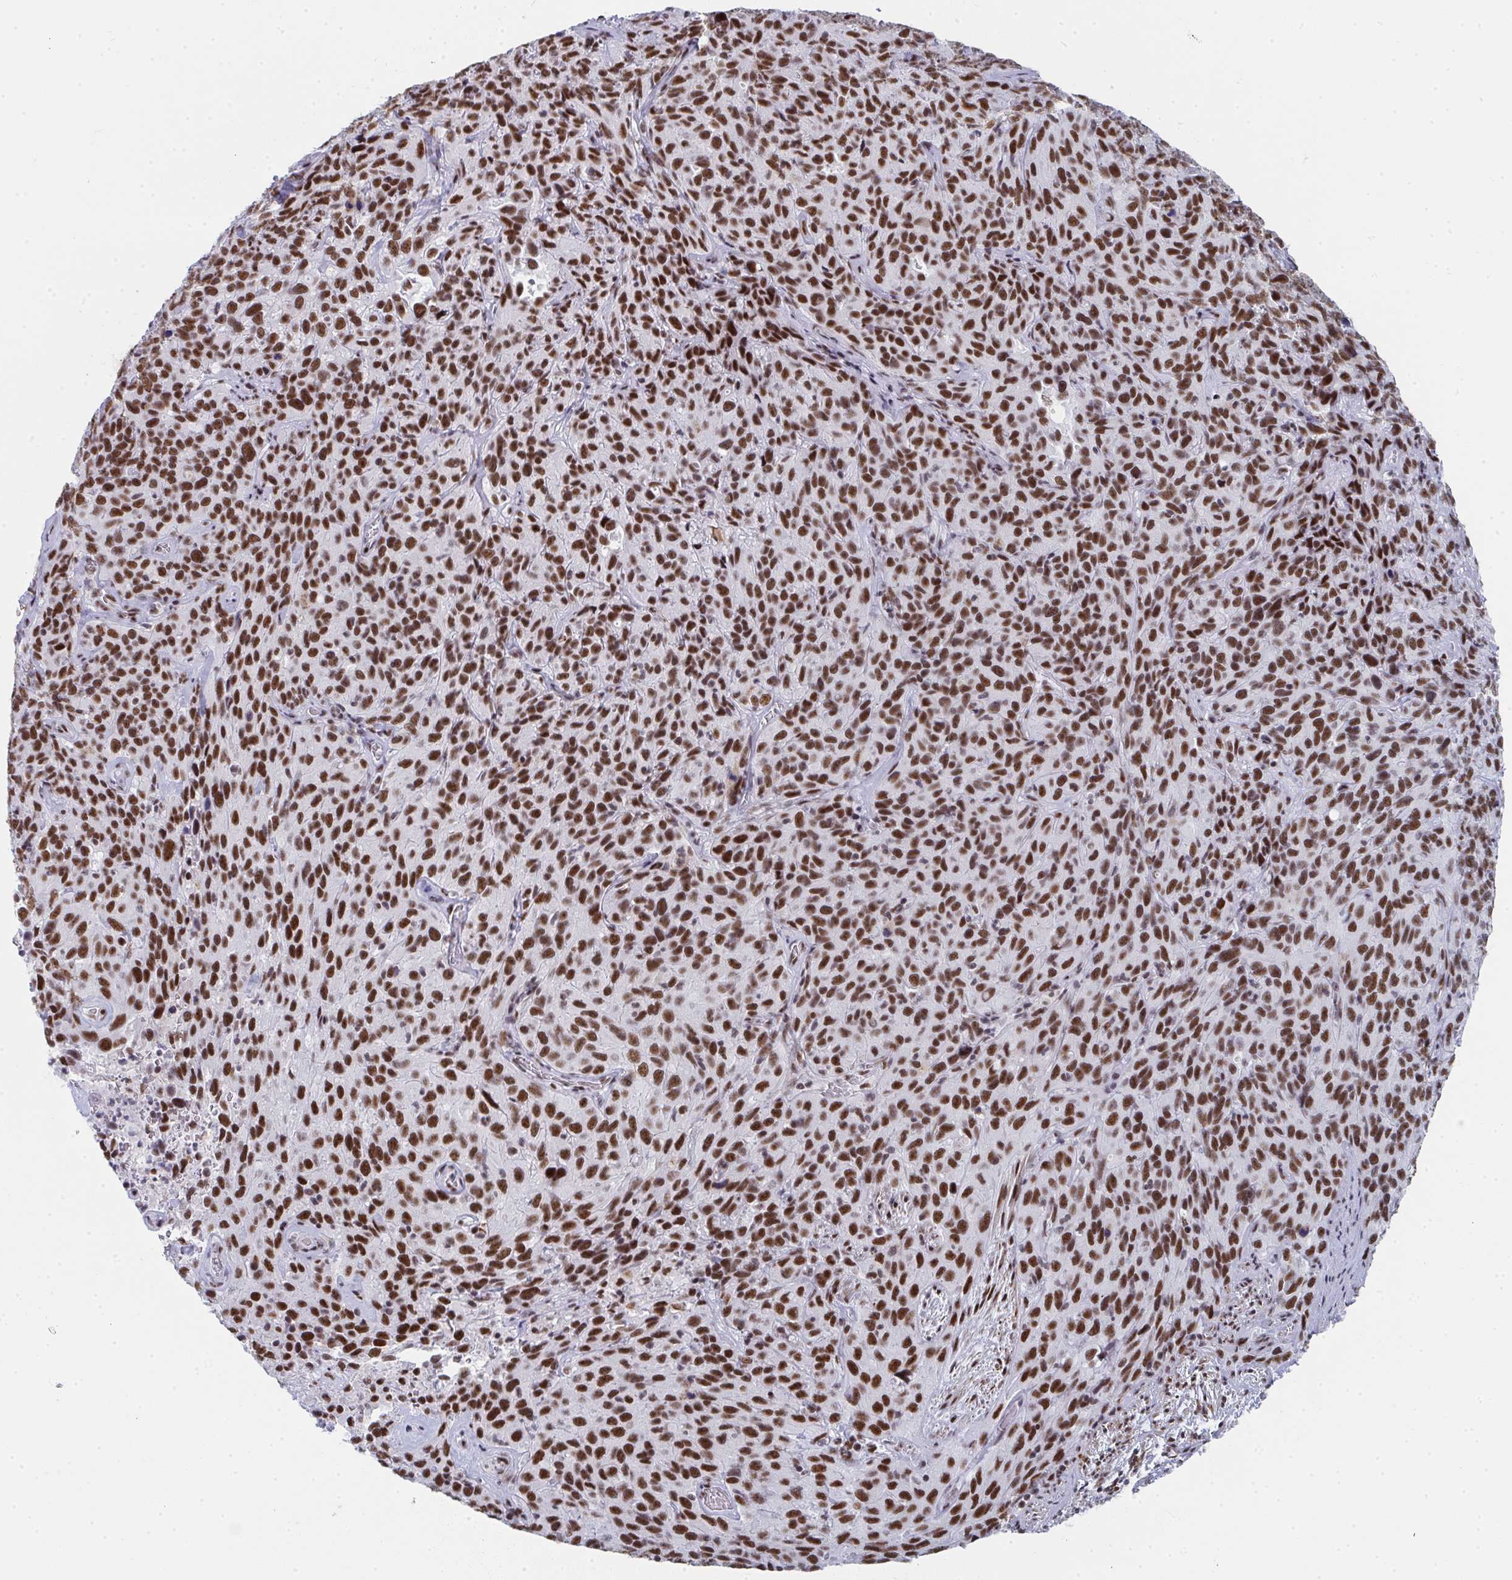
{"staining": {"intensity": "strong", "quantity": ">75%", "location": "nuclear"}, "tissue": "cervical cancer", "cell_type": "Tumor cells", "image_type": "cancer", "snomed": [{"axis": "morphology", "description": "Squamous cell carcinoma, NOS"}, {"axis": "topography", "description": "Cervix"}], "caption": "Human squamous cell carcinoma (cervical) stained with a protein marker displays strong staining in tumor cells.", "gene": "SNRNP70", "patient": {"sex": "female", "age": 51}}